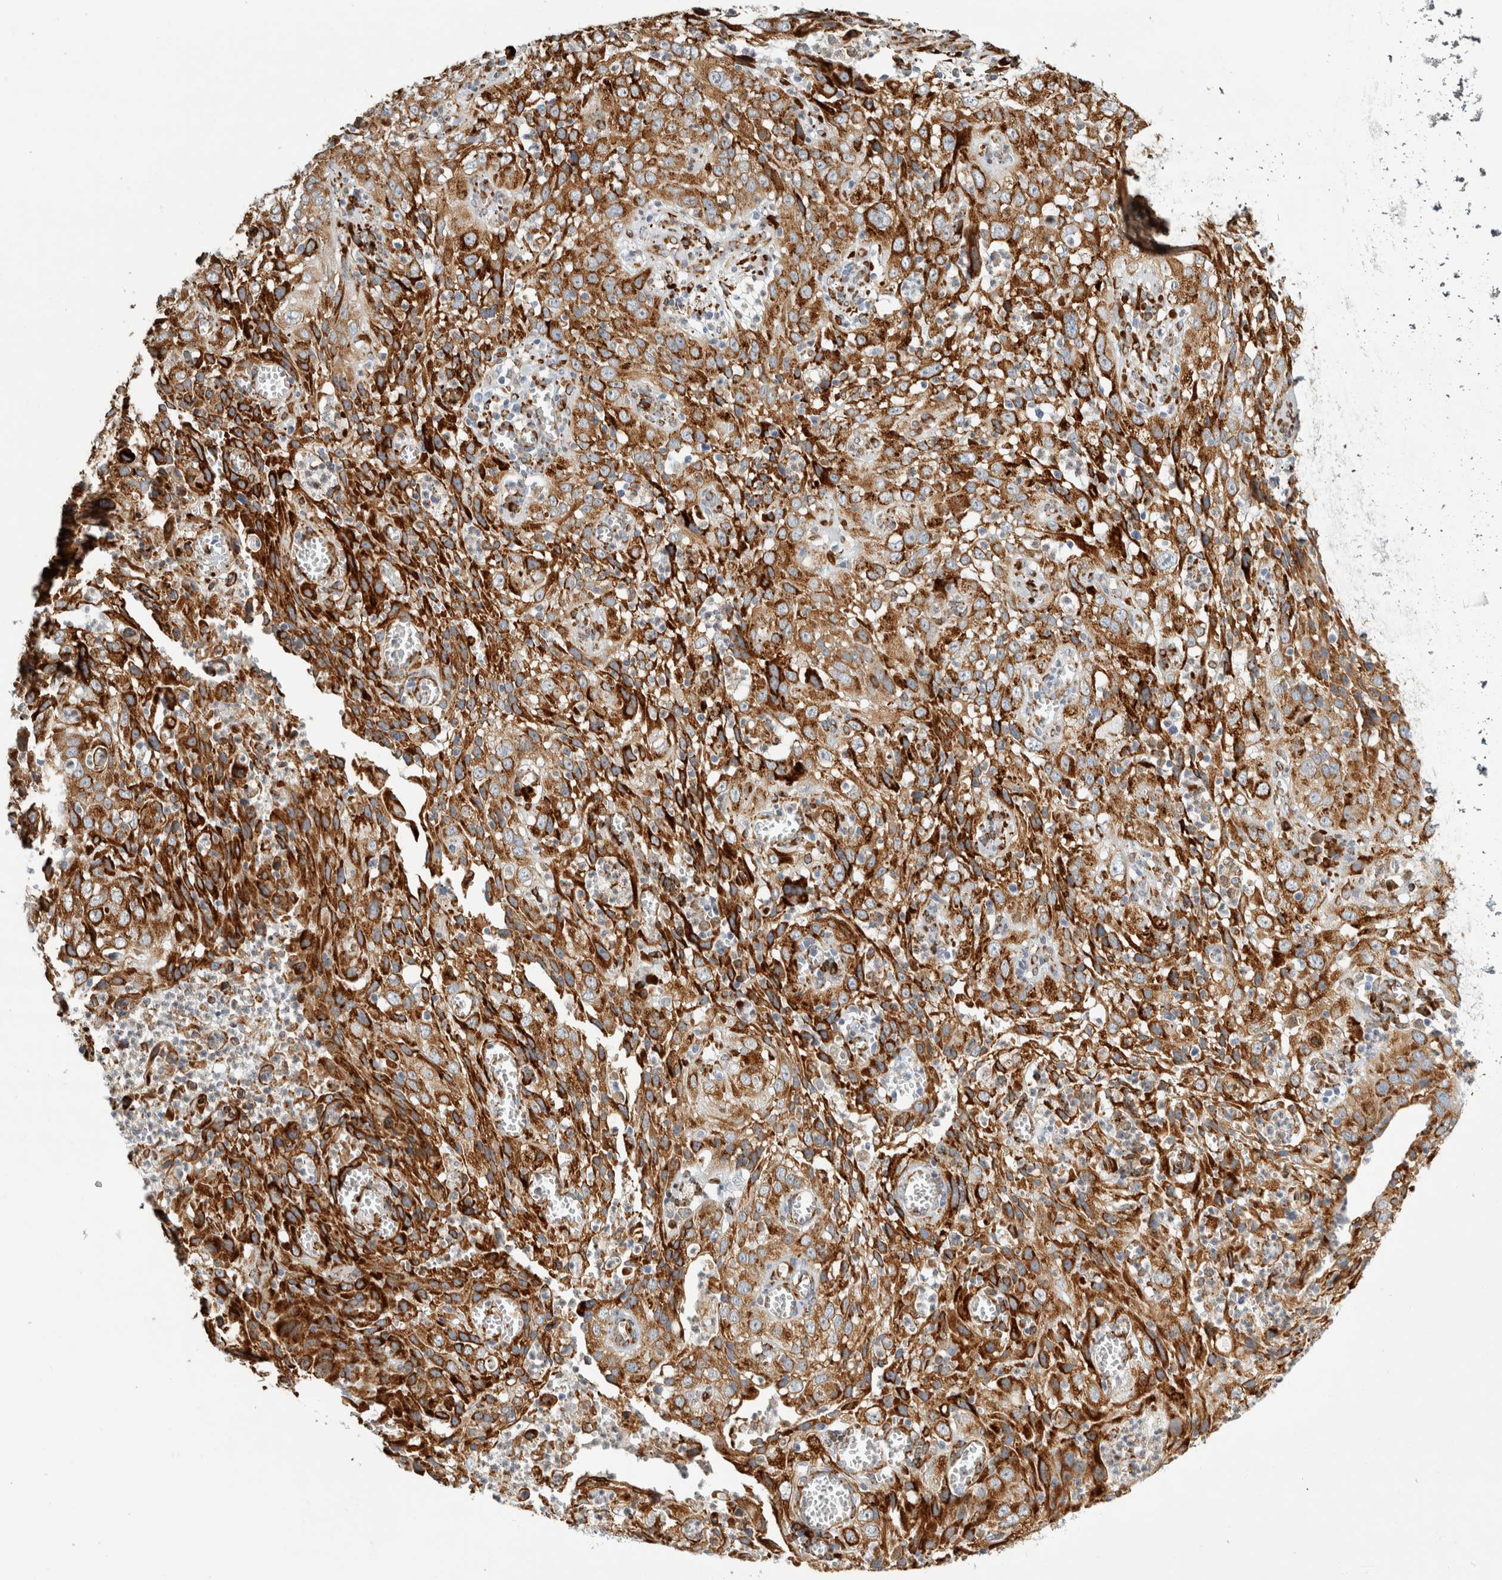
{"staining": {"intensity": "strong", "quantity": ">75%", "location": "cytoplasmic/membranous"}, "tissue": "cervical cancer", "cell_type": "Tumor cells", "image_type": "cancer", "snomed": [{"axis": "morphology", "description": "Squamous cell carcinoma, NOS"}, {"axis": "topography", "description": "Cervix"}], "caption": "A high amount of strong cytoplasmic/membranous staining is appreciated in about >75% of tumor cells in squamous cell carcinoma (cervical) tissue.", "gene": "OSTN", "patient": {"sex": "female", "age": 32}}